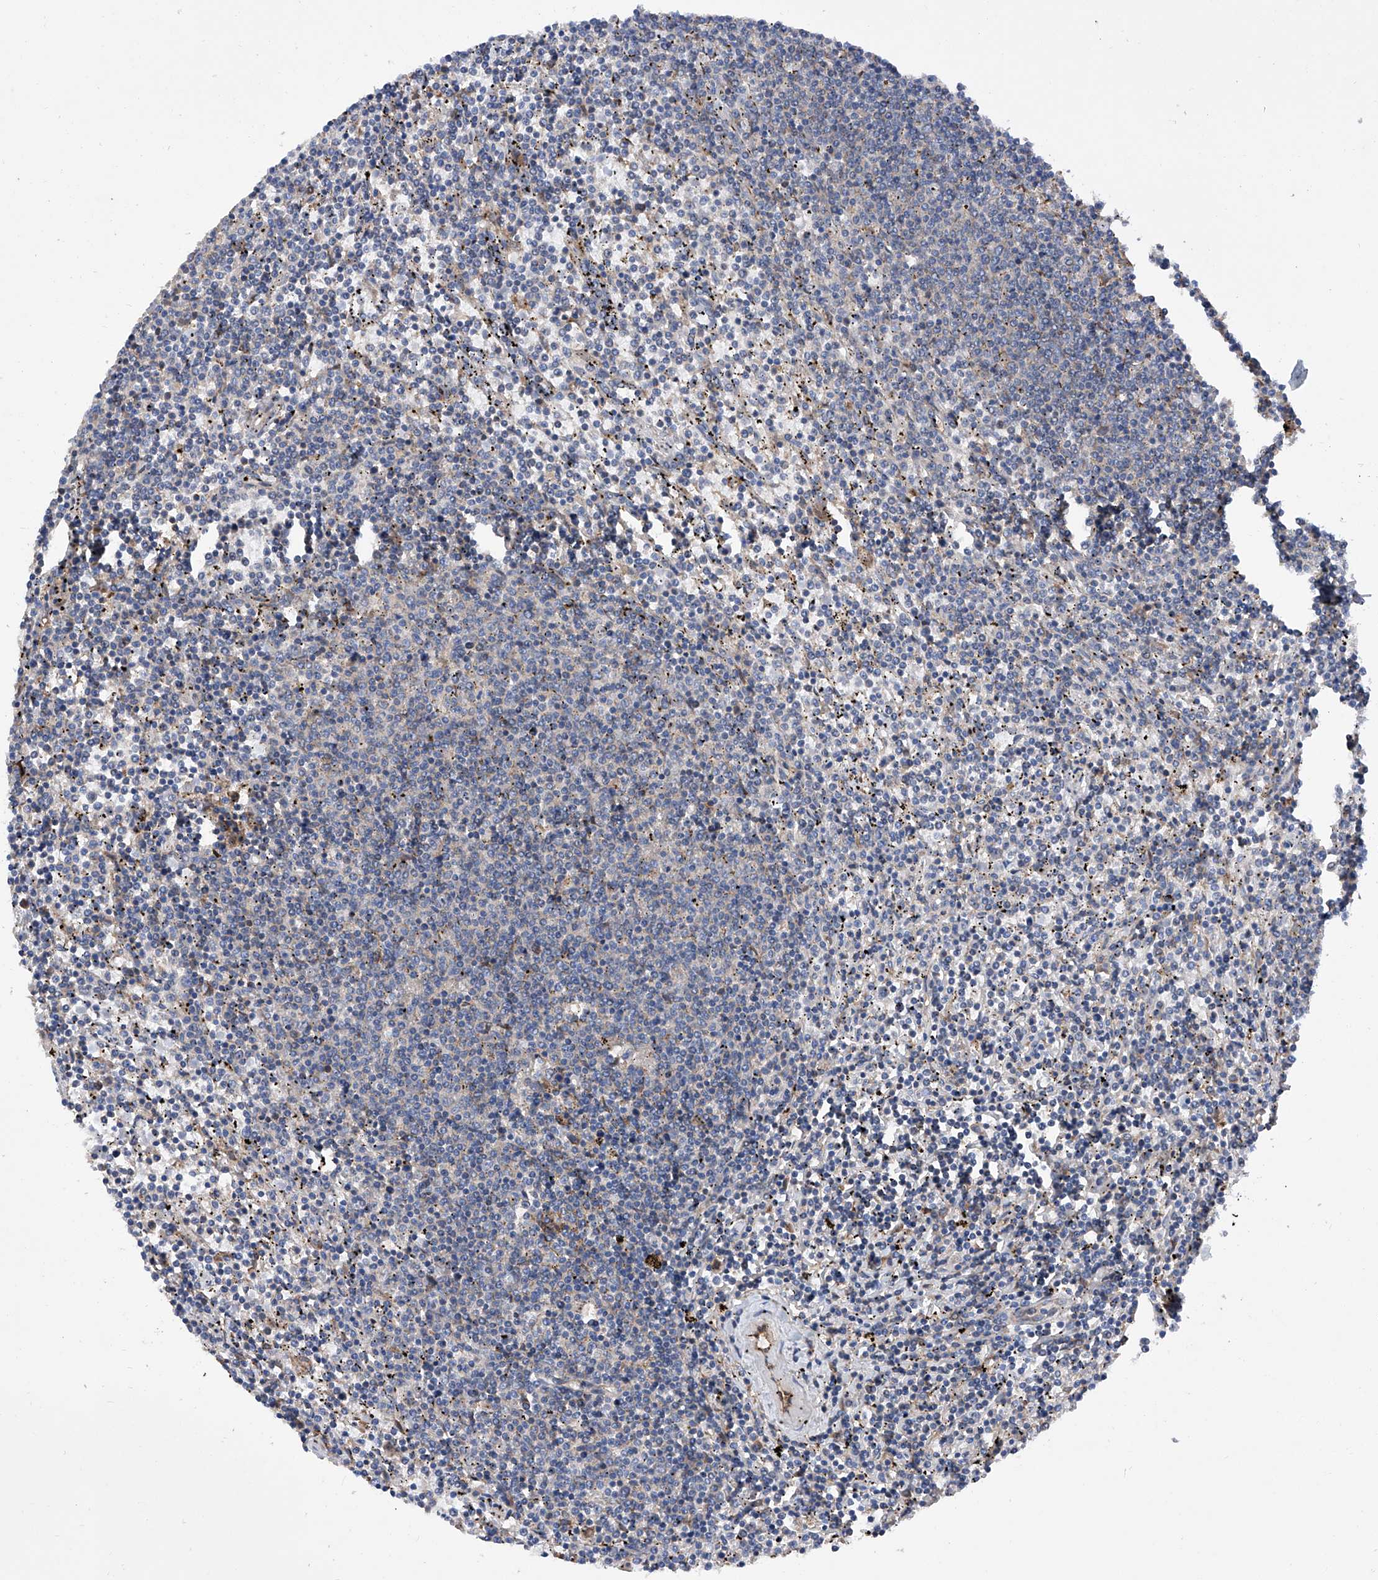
{"staining": {"intensity": "negative", "quantity": "none", "location": "none"}, "tissue": "lymphoma", "cell_type": "Tumor cells", "image_type": "cancer", "snomed": [{"axis": "morphology", "description": "Malignant lymphoma, non-Hodgkin's type, Low grade"}, {"axis": "topography", "description": "Spleen"}], "caption": "This is an IHC image of lymphoma. There is no positivity in tumor cells.", "gene": "INPP5B", "patient": {"sex": "female", "age": 50}}